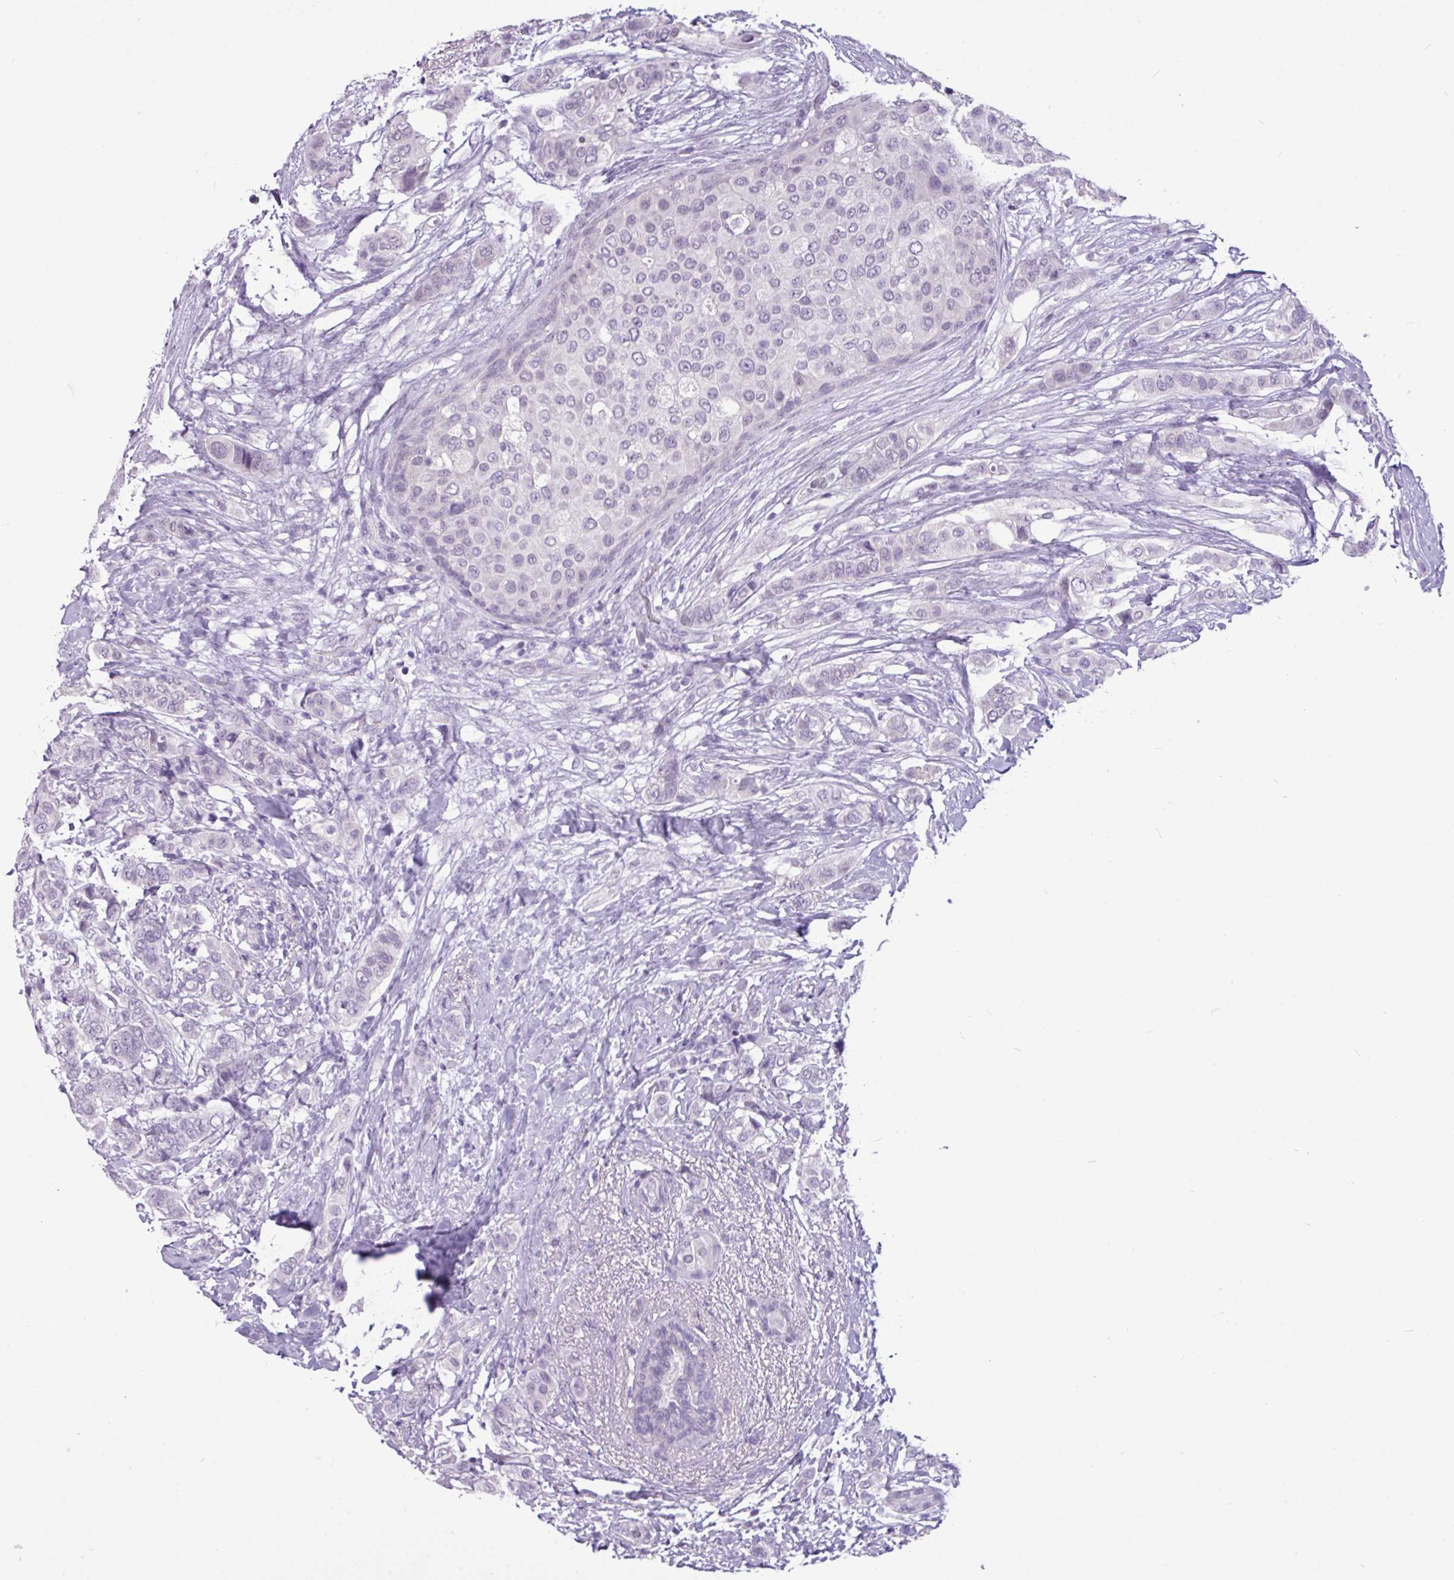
{"staining": {"intensity": "negative", "quantity": "none", "location": "none"}, "tissue": "breast cancer", "cell_type": "Tumor cells", "image_type": "cancer", "snomed": [{"axis": "morphology", "description": "Lobular carcinoma"}, {"axis": "topography", "description": "Breast"}], "caption": "Immunohistochemical staining of human breast cancer reveals no significant expression in tumor cells. (DAB (3,3'-diaminobenzidine) IHC with hematoxylin counter stain).", "gene": "AMY2A", "patient": {"sex": "female", "age": 51}}